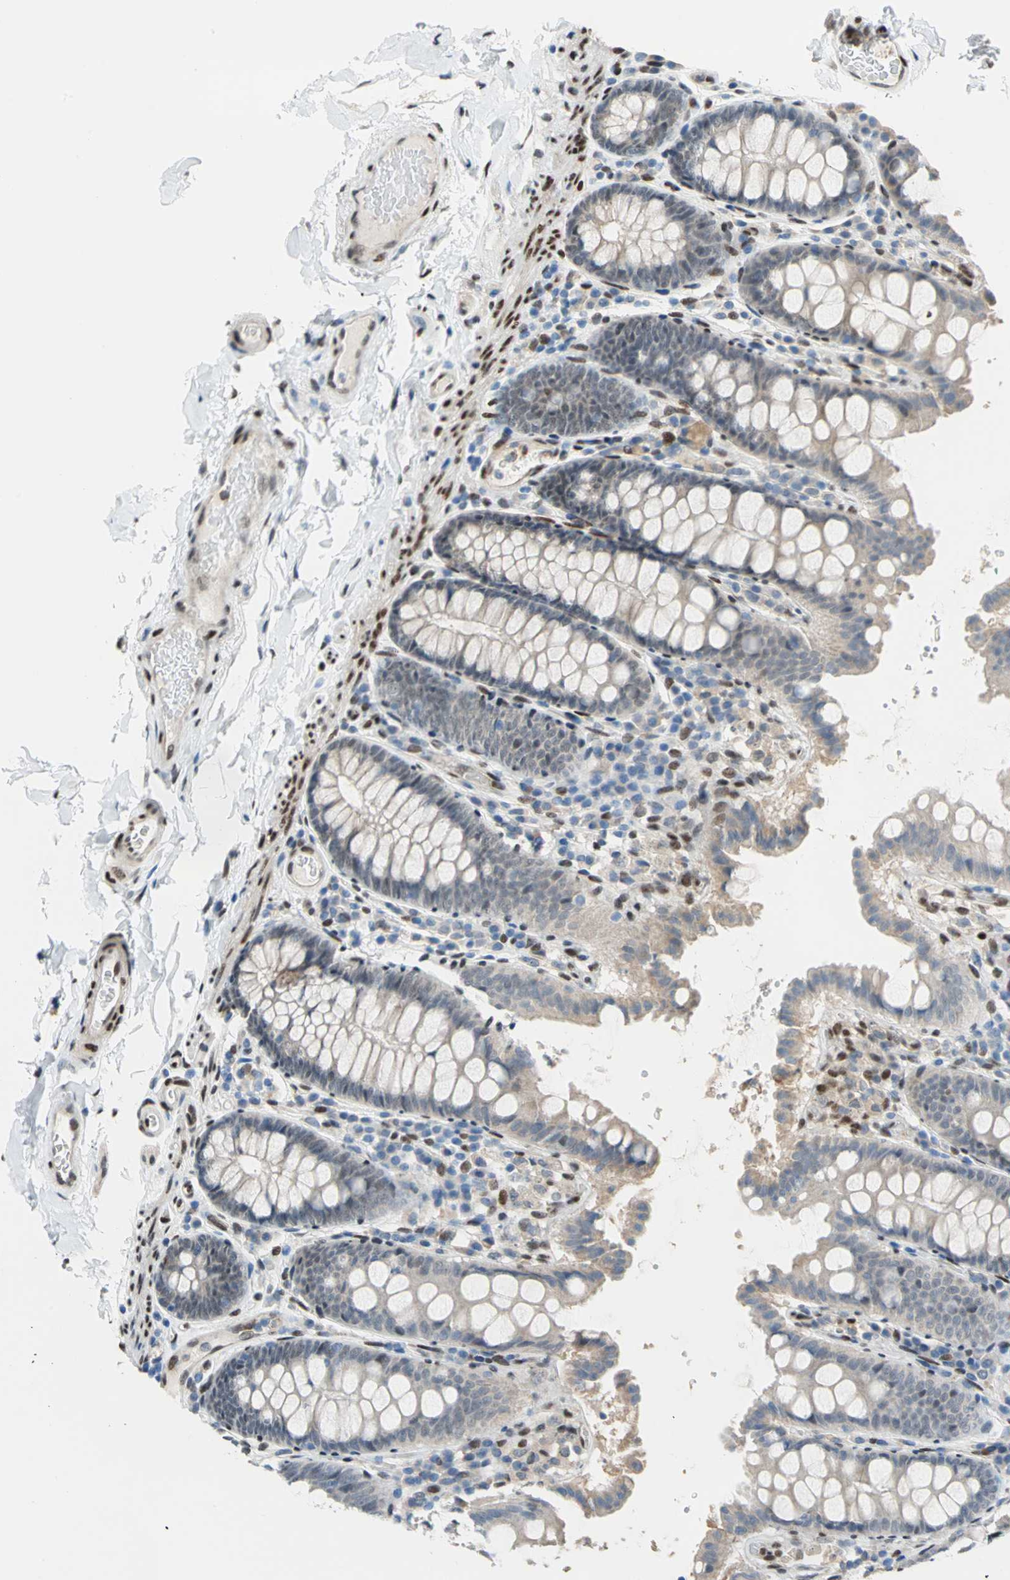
{"staining": {"intensity": "weak", "quantity": ">75%", "location": "nuclear"}, "tissue": "colon", "cell_type": "Endothelial cells", "image_type": "normal", "snomed": [{"axis": "morphology", "description": "Normal tissue, NOS"}, {"axis": "topography", "description": "Colon"}], "caption": "This is an image of immunohistochemistry (IHC) staining of benign colon, which shows weak expression in the nuclear of endothelial cells.", "gene": "RBFOX2", "patient": {"sex": "female", "age": 61}}